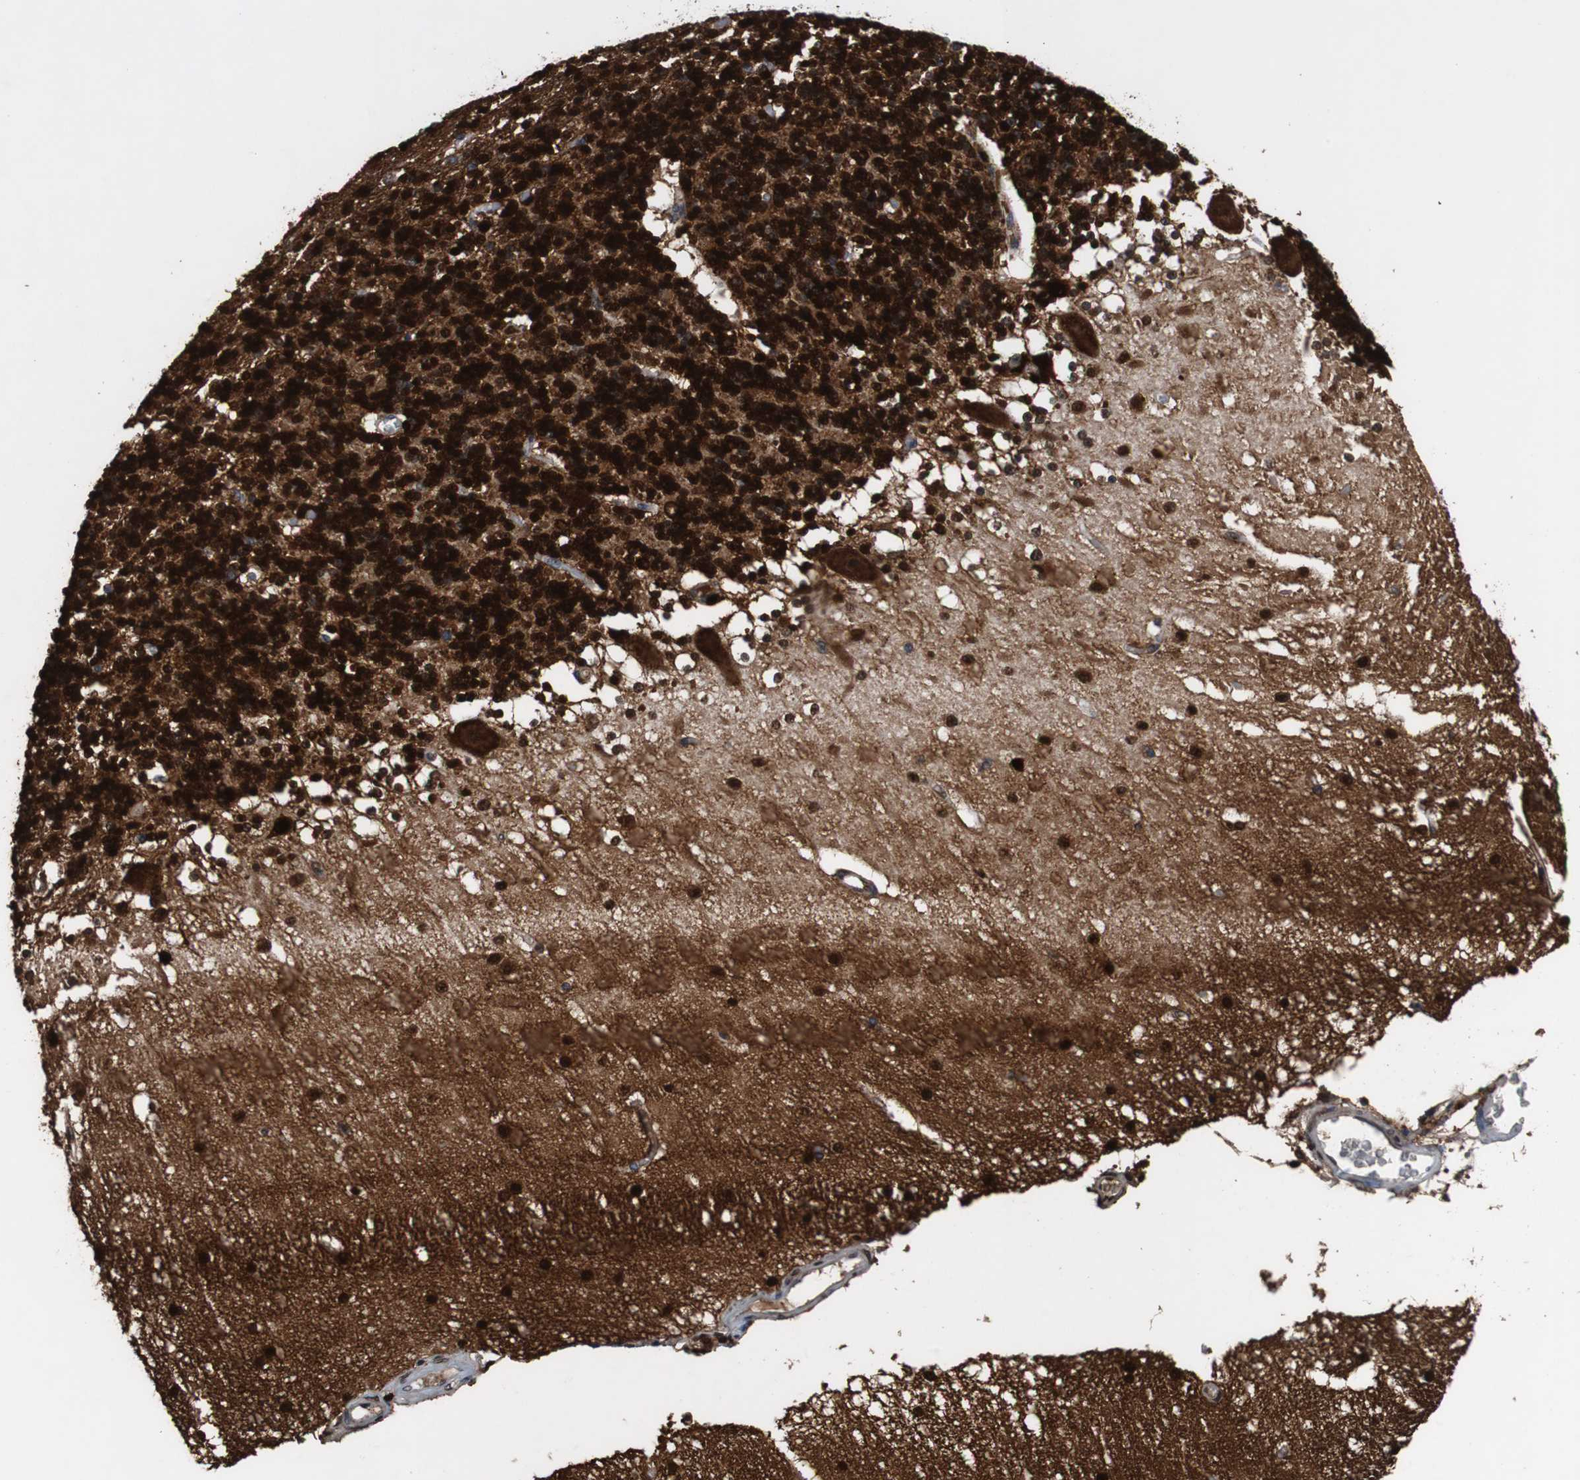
{"staining": {"intensity": "strong", "quantity": ">75%", "location": "cytoplasmic/membranous,nuclear"}, "tissue": "cerebellum", "cell_type": "Cells in granular layer", "image_type": "normal", "snomed": [{"axis": "morphology", "description": "Normal tissue, NOS"}, {"axis": "topography", "description": "Cerebellum"}], "caption": "Immunohistochemical staining of normal human cerebellum shows >75% levels of strong cytoplasmic/membranous,nuclear protein staining in about >75% of cells in granular layer.", "gene": "CALB2", "patient": {"sex": "female", "age": 54}}